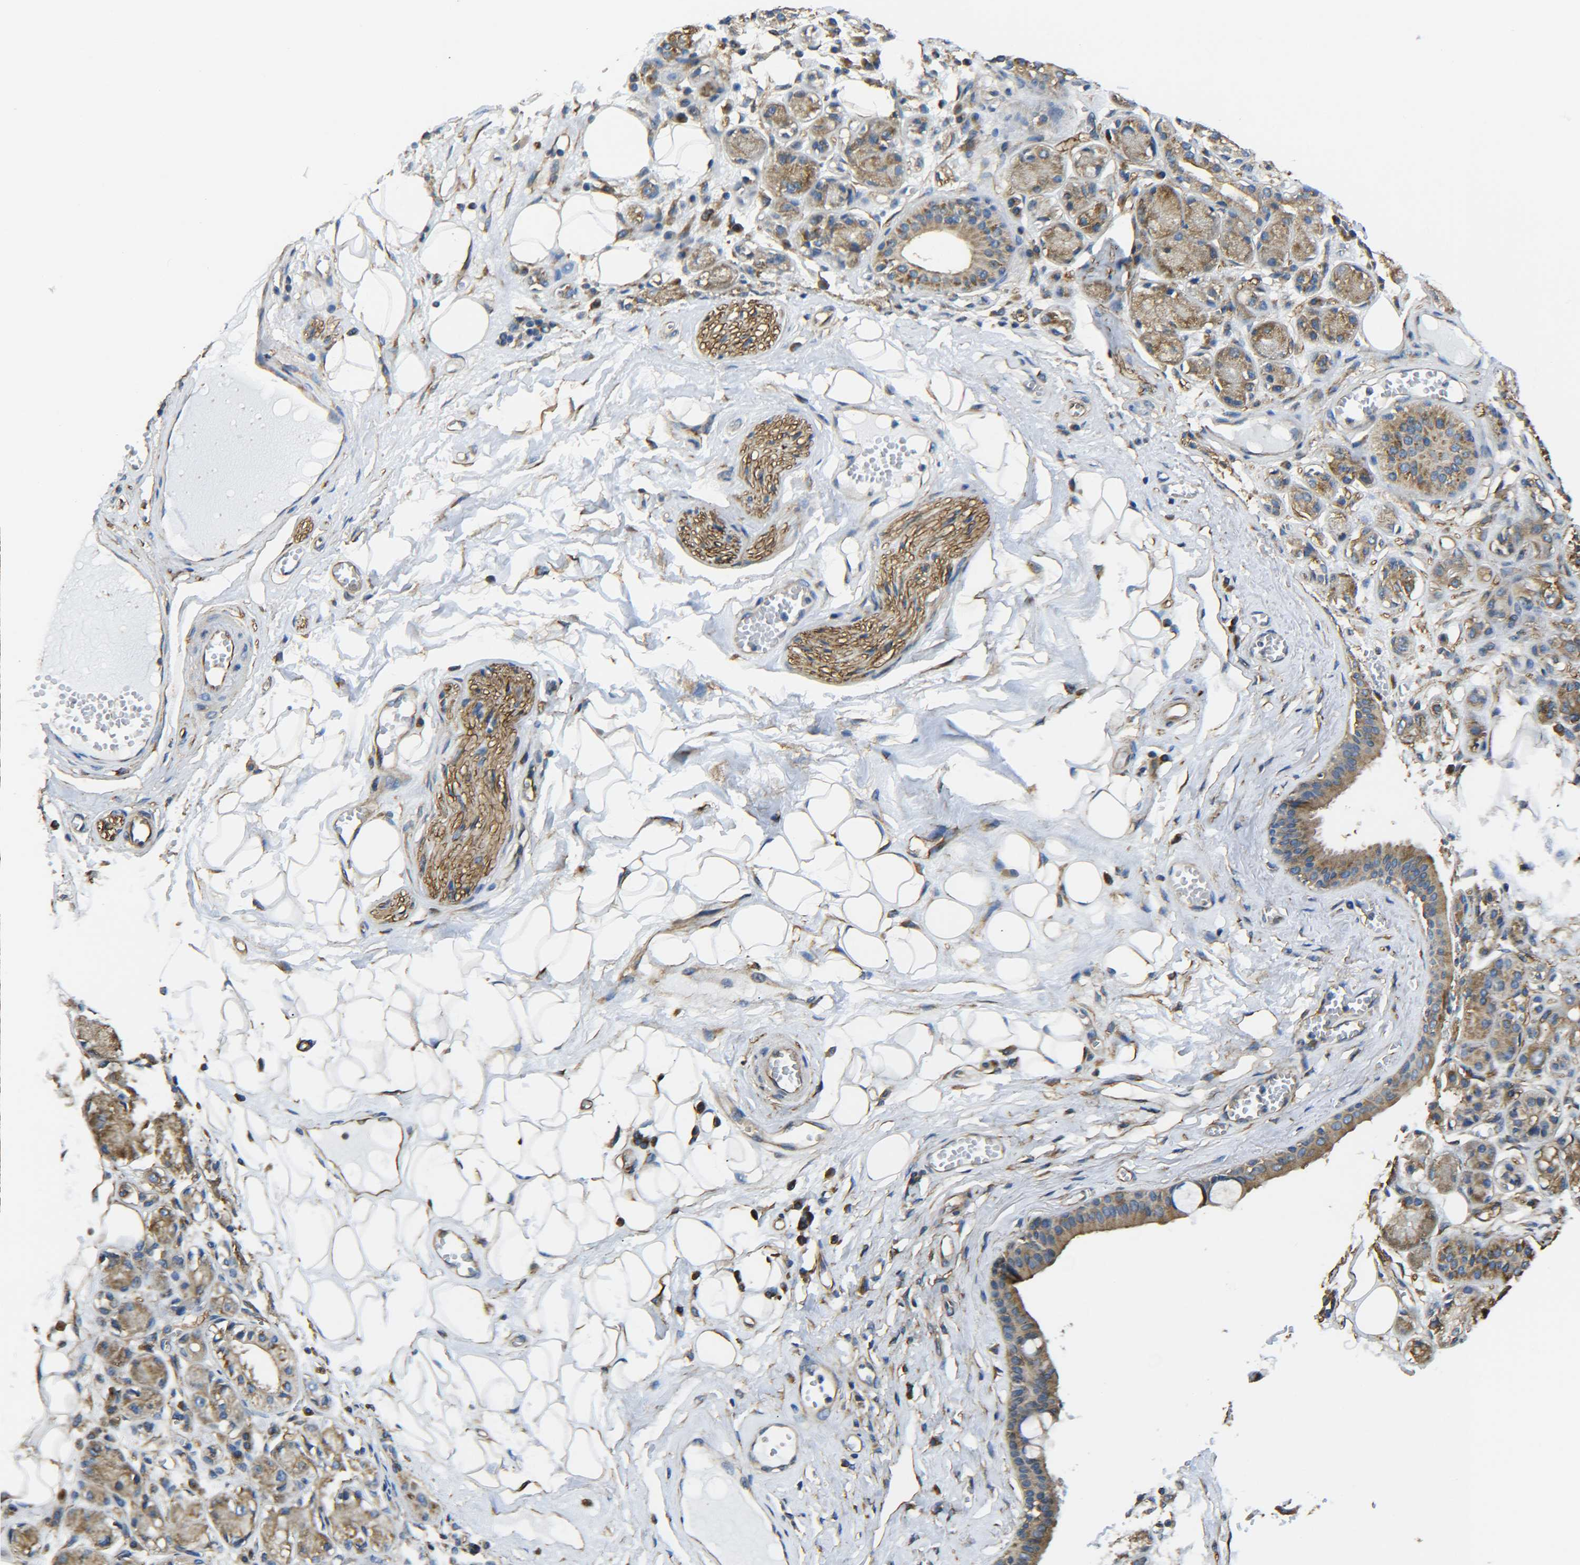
{"staining": {"intensity": "moderate", "quantity": ">75%", "location": "cytoplasmic/membranous"}, "tissue": "adipose tissue", "cell_type": "Adipocytes", "image_type": "normal", "snomed": [{"axis": "morphology", "description": "Normal tissue, NOS"}, {"axis": "morphology", "description": "Inflammation, NOS"}, {"axis": "topography", "description": "Salivary gland"}, {"axis": "topography", "description": "Peripheral nerve tissue"}], "caption": "The histopathology image demonstrates immunohistochemical staining of unremarkable adipose tissue. There is moderate cytoplasmic/membranous positivity is appreciated in about >75% of adipocytes.", "gene": "TUBB", "patient": {"sex": "female", "age": 75}}